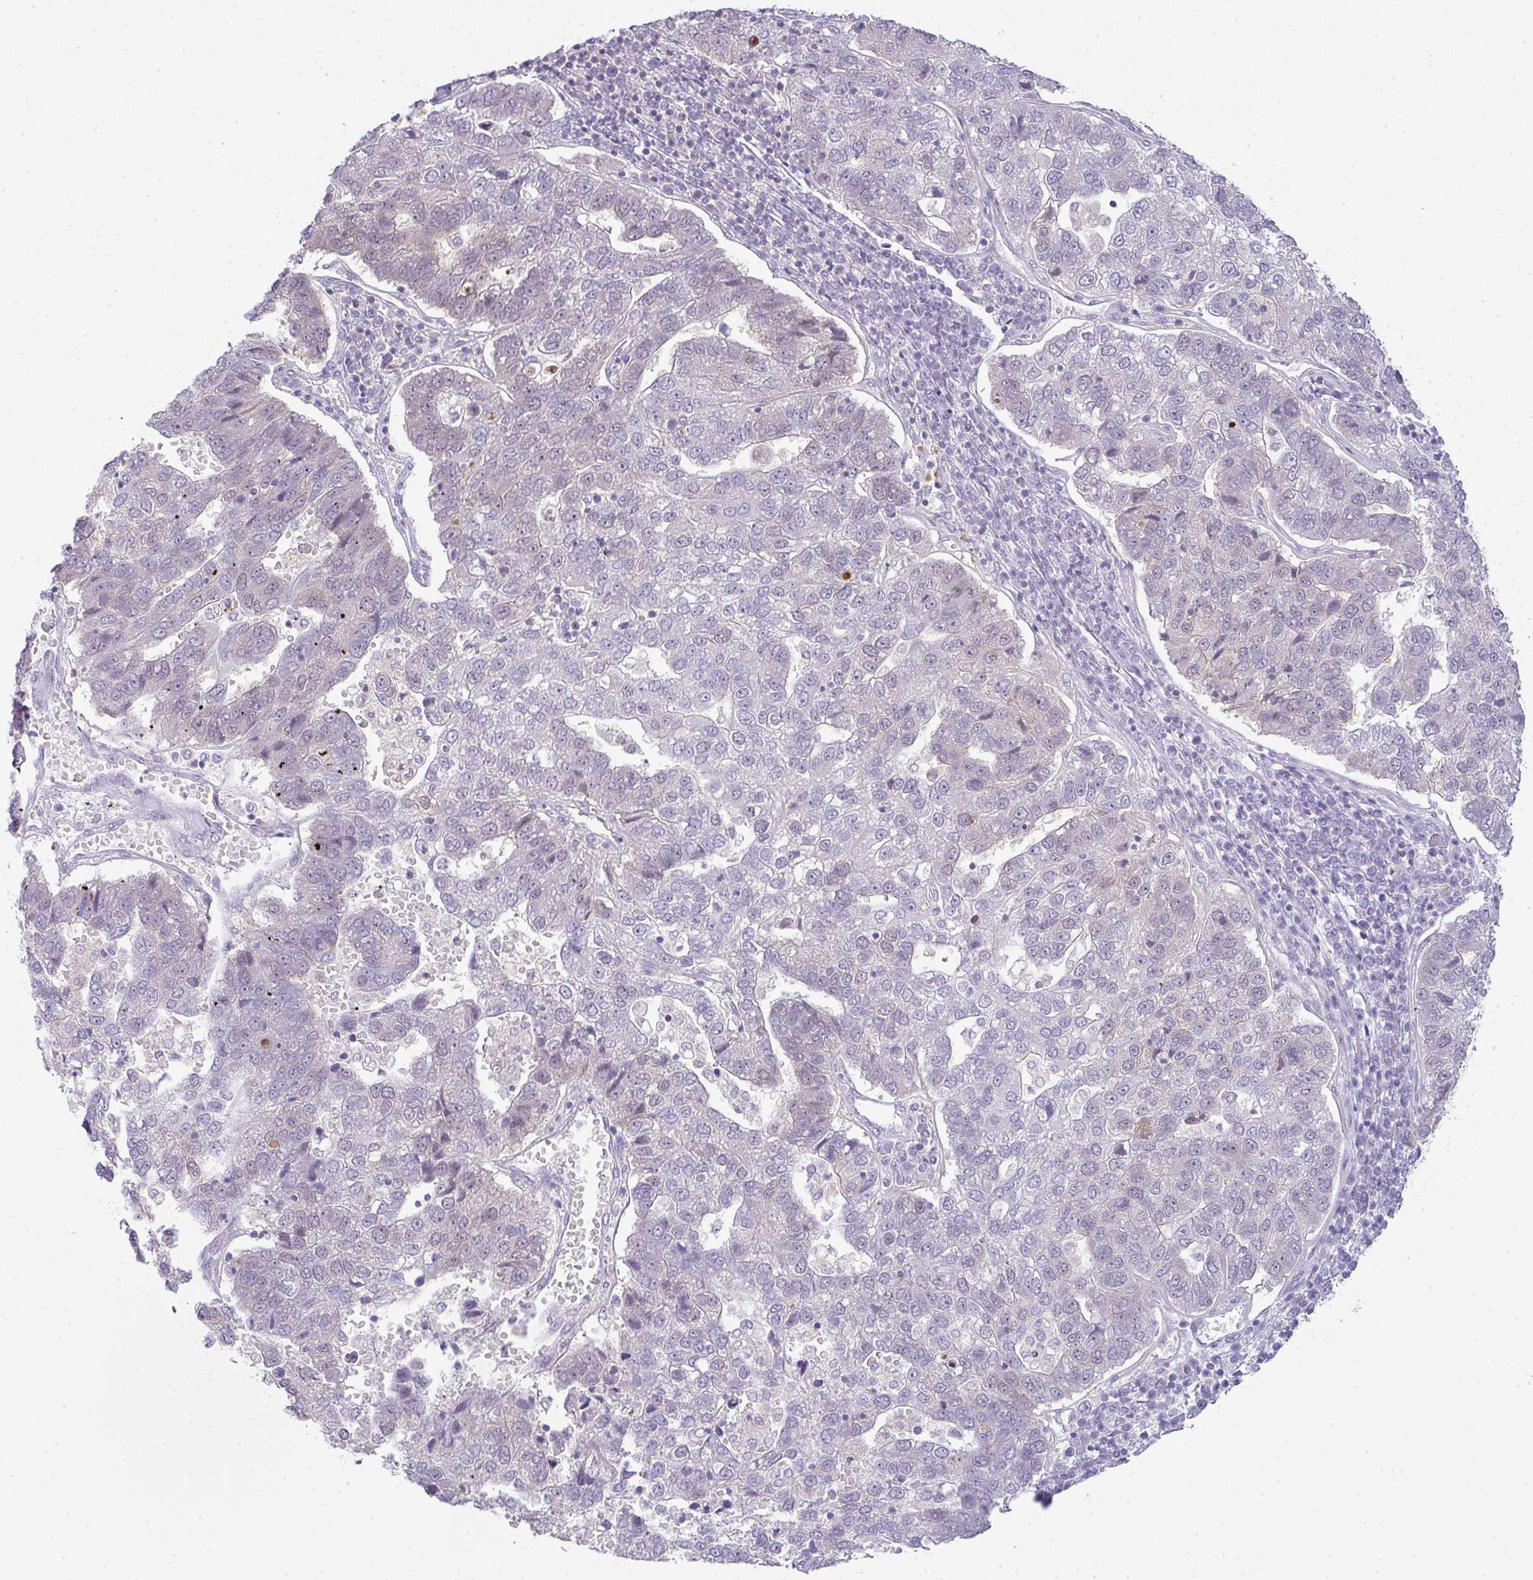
{"staining": {"intensity": "negative", "quantity": "none", "location": "none"}, "tissue": "pancreatic cancer", "cell_type": "Tumor cells", "image_type": "cancer", "snomed": [{"axis": "morphology", "description": "Adenocarcinoma, NOS"}, {"axis": "topography", "description": "Pancreas"}], "caption": "High power microscopy image of an IHC micrograph of pancreatic cancer, revealing no significant staining in tumor cells.", "gene": "CSE1L", "patient": {"sex": "female", "age": 61}}